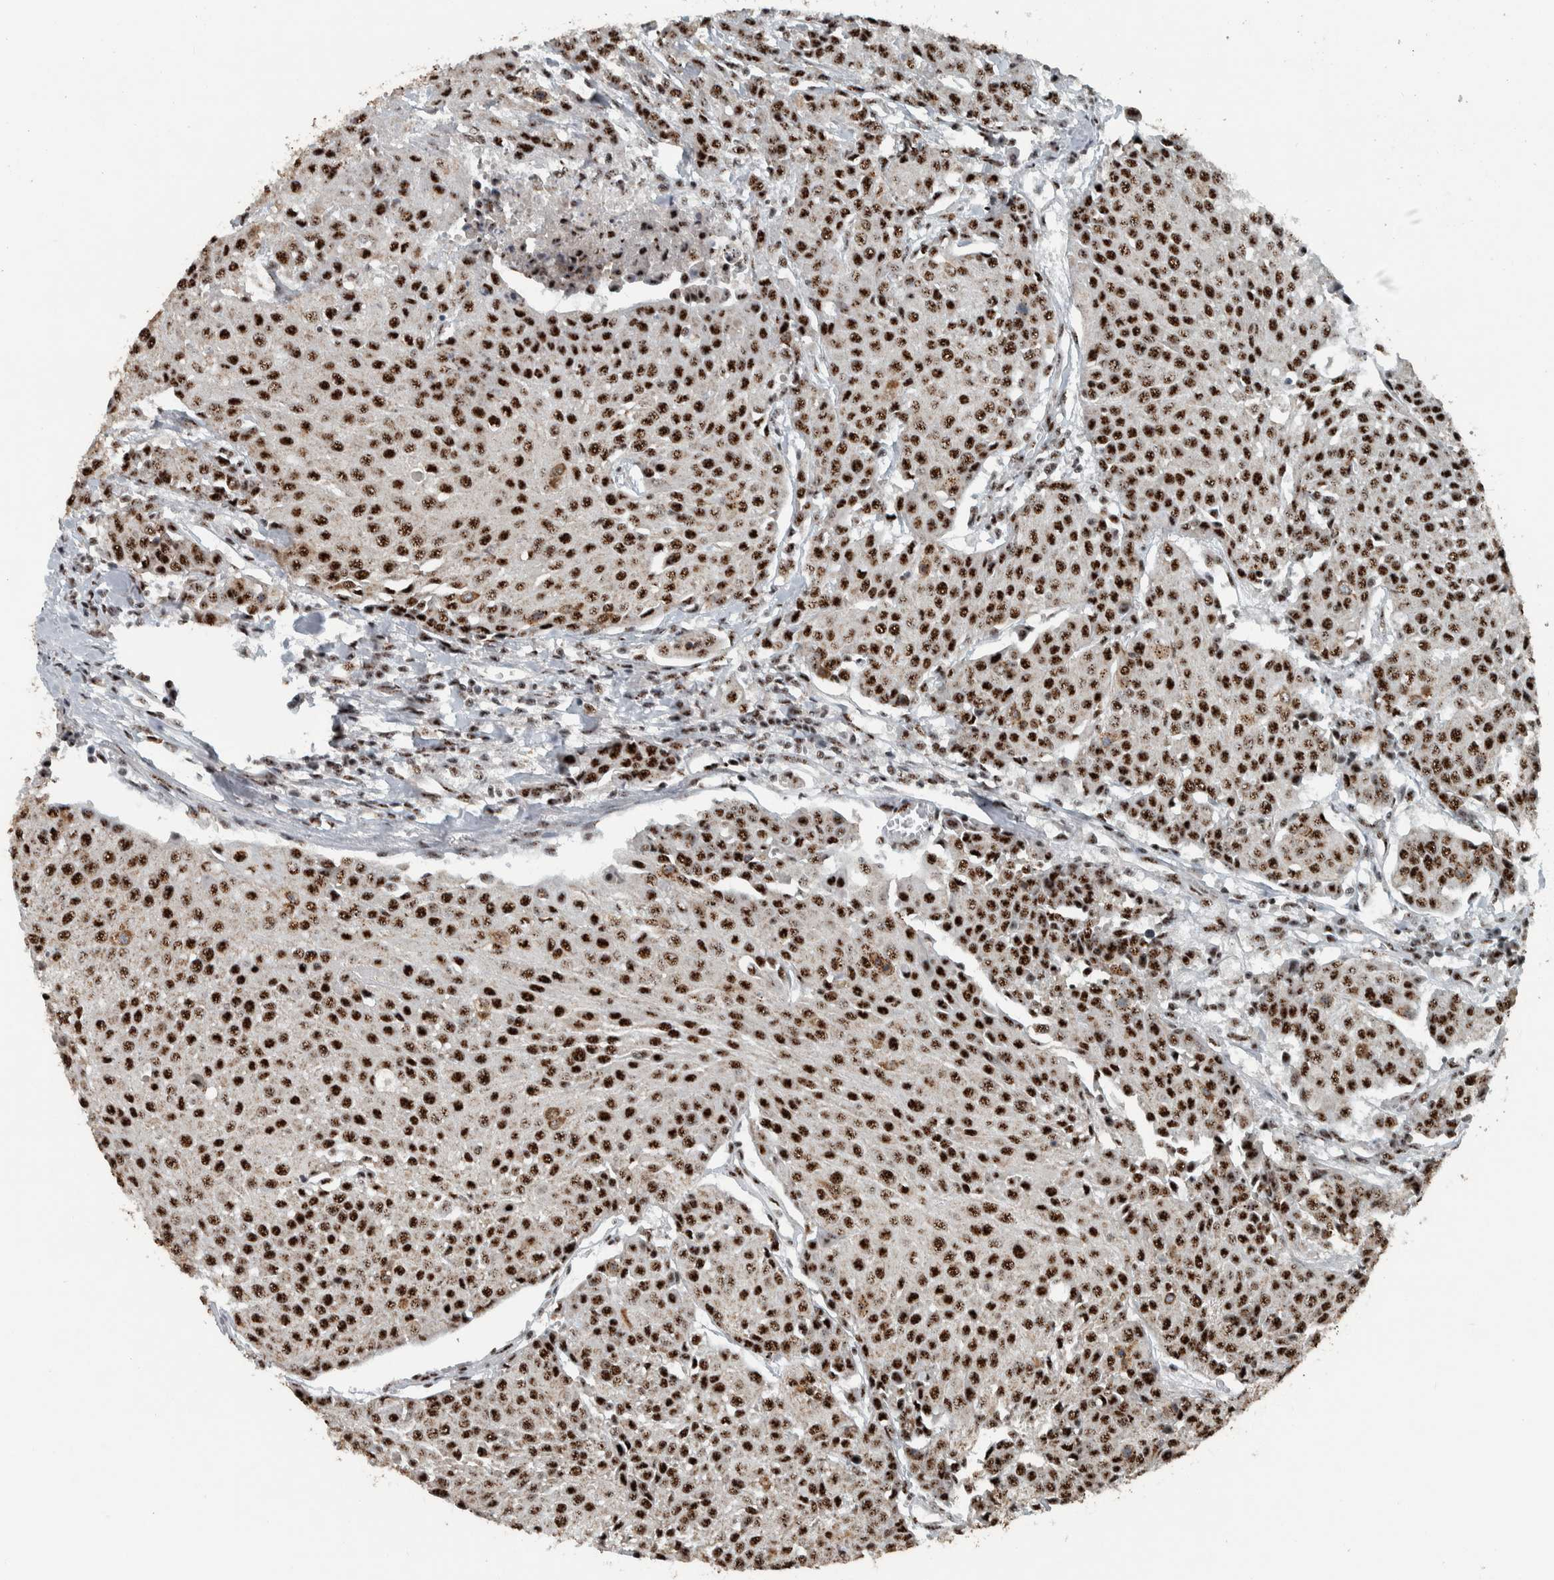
{"staining": {"intensity": "strong", "quantity": ">75%", "location": "nuclear"}, "tissue": "urothelial cancer", "cell_type": "Tumor cells", "image_type": "cancer", "snomed": [{"axis": "morphology", "description": "Urothelial carcinoma, High grade"}, {"axis": "topography", "description": "Urinary bladder"}], "caption": "Immunohistochemistry (DAB) staining of human high-grade urothelial carcinoma displays strong nuclear protein expression in approximately >75% of tumor cells.", "gene": "SON", "patient": {"sex": "female", "age": 85}}